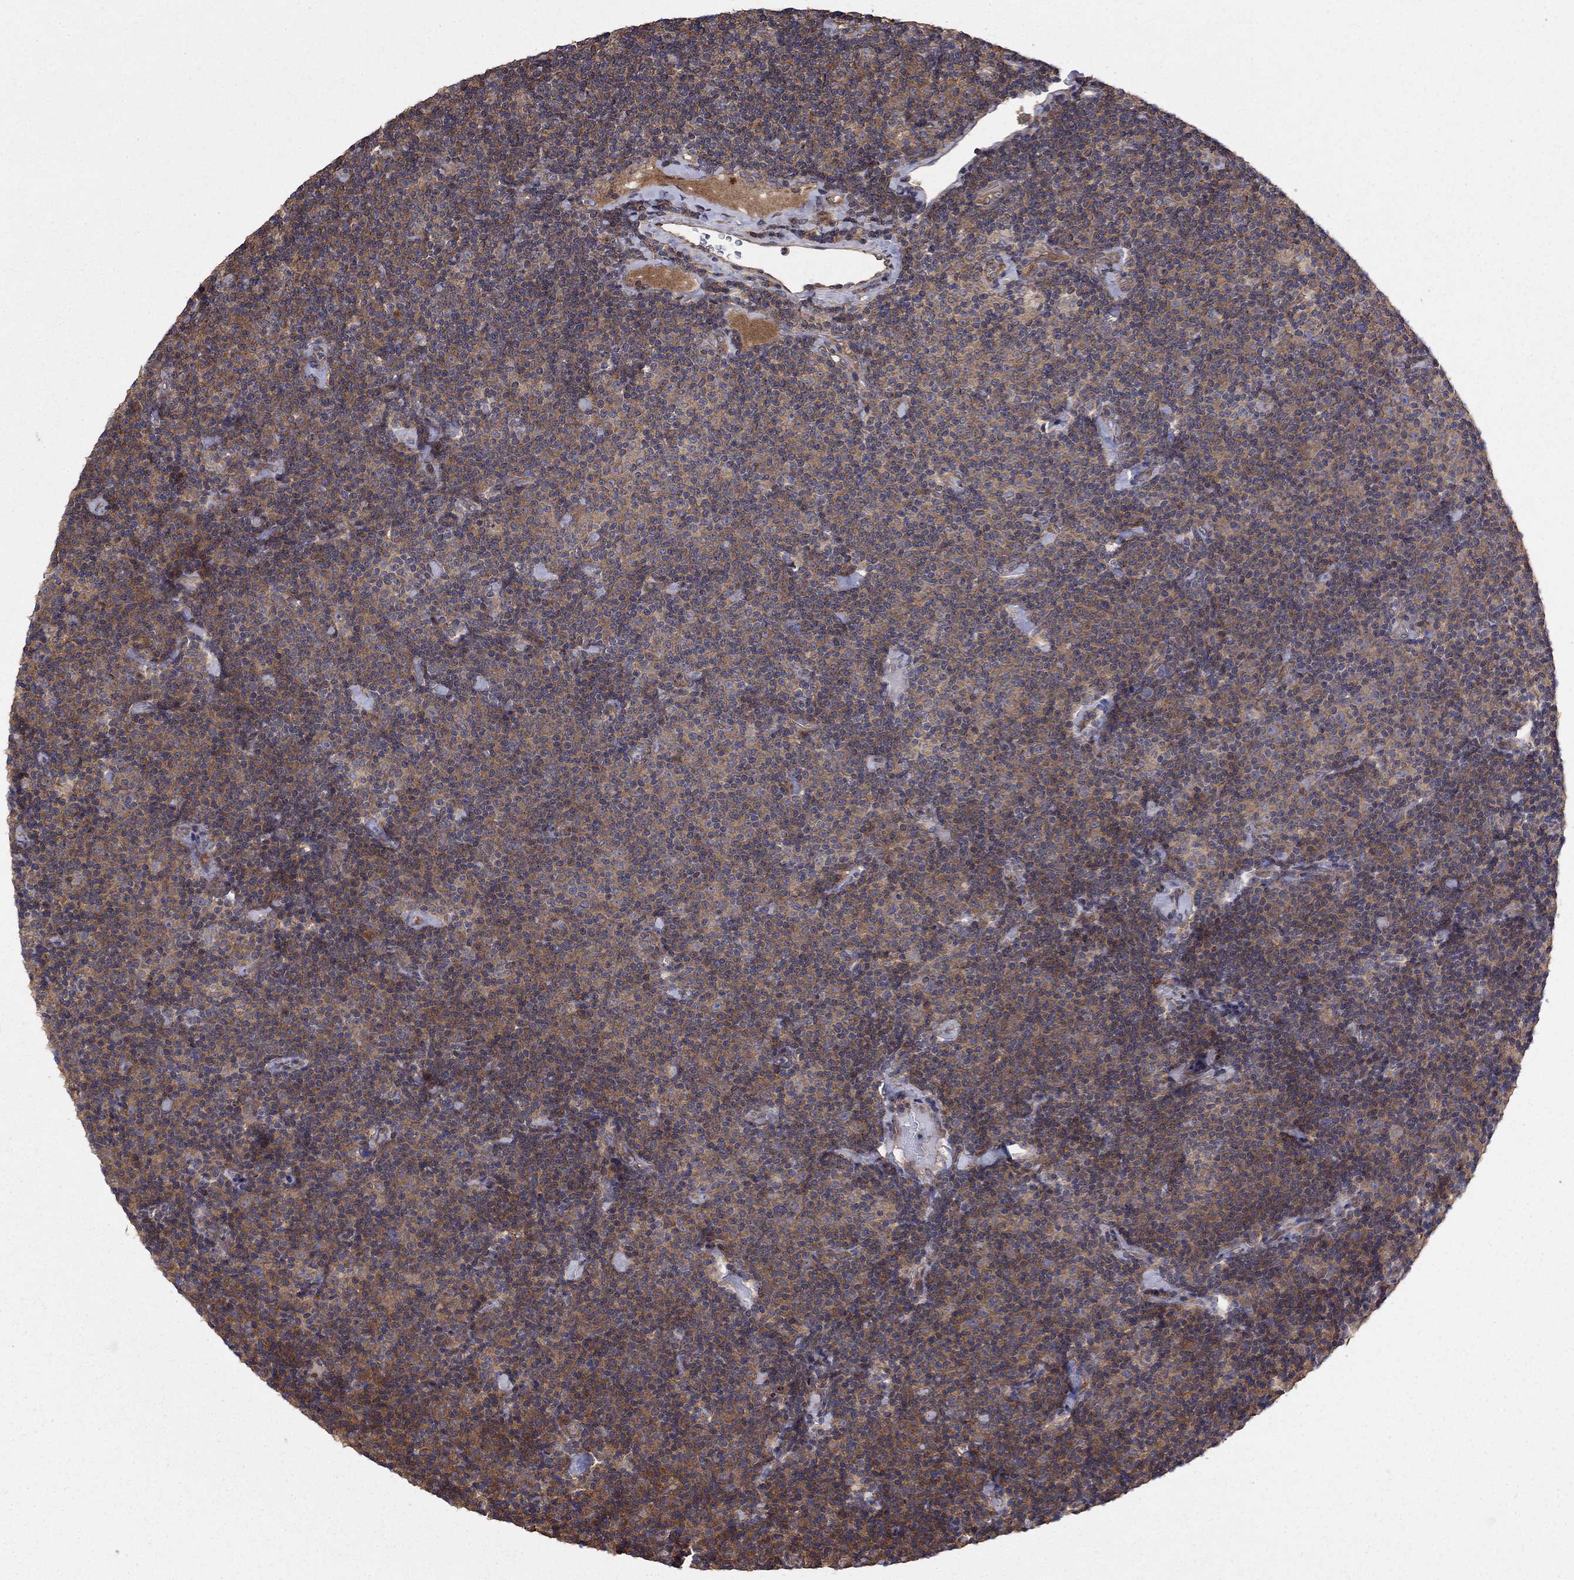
{"staining": {"intensity": "moderate", "quantity": "25%-75%", "location": "cytoplasmic/membranous"}, "tissue": "lymphoma", "cell_type": "Tumor cells", "image_type": "cancer", "snomed": [{"axis": "morphology", "description": "Malignant lymphoma, non-Hodgkin's type, Low grade"}, {"axis": "topography", "description": "Lymph node"}], "caption": "Protein positivity by immunohistochemistry demonstrates moderate cytoplasmic/membranous positivity in about 25%-75% of tumor cells in low-grade malignant lymphoma, non-Hodgkin's type. The staining was performed using DAB (3,3'-diaminobenzidine) to visualize the protein expression in brown, while the nuclei were stained in blue with hematoxylin (Magnification: 20x).", "gene": "BABAM2", "patient": {"sex": "male", "age": 81}}